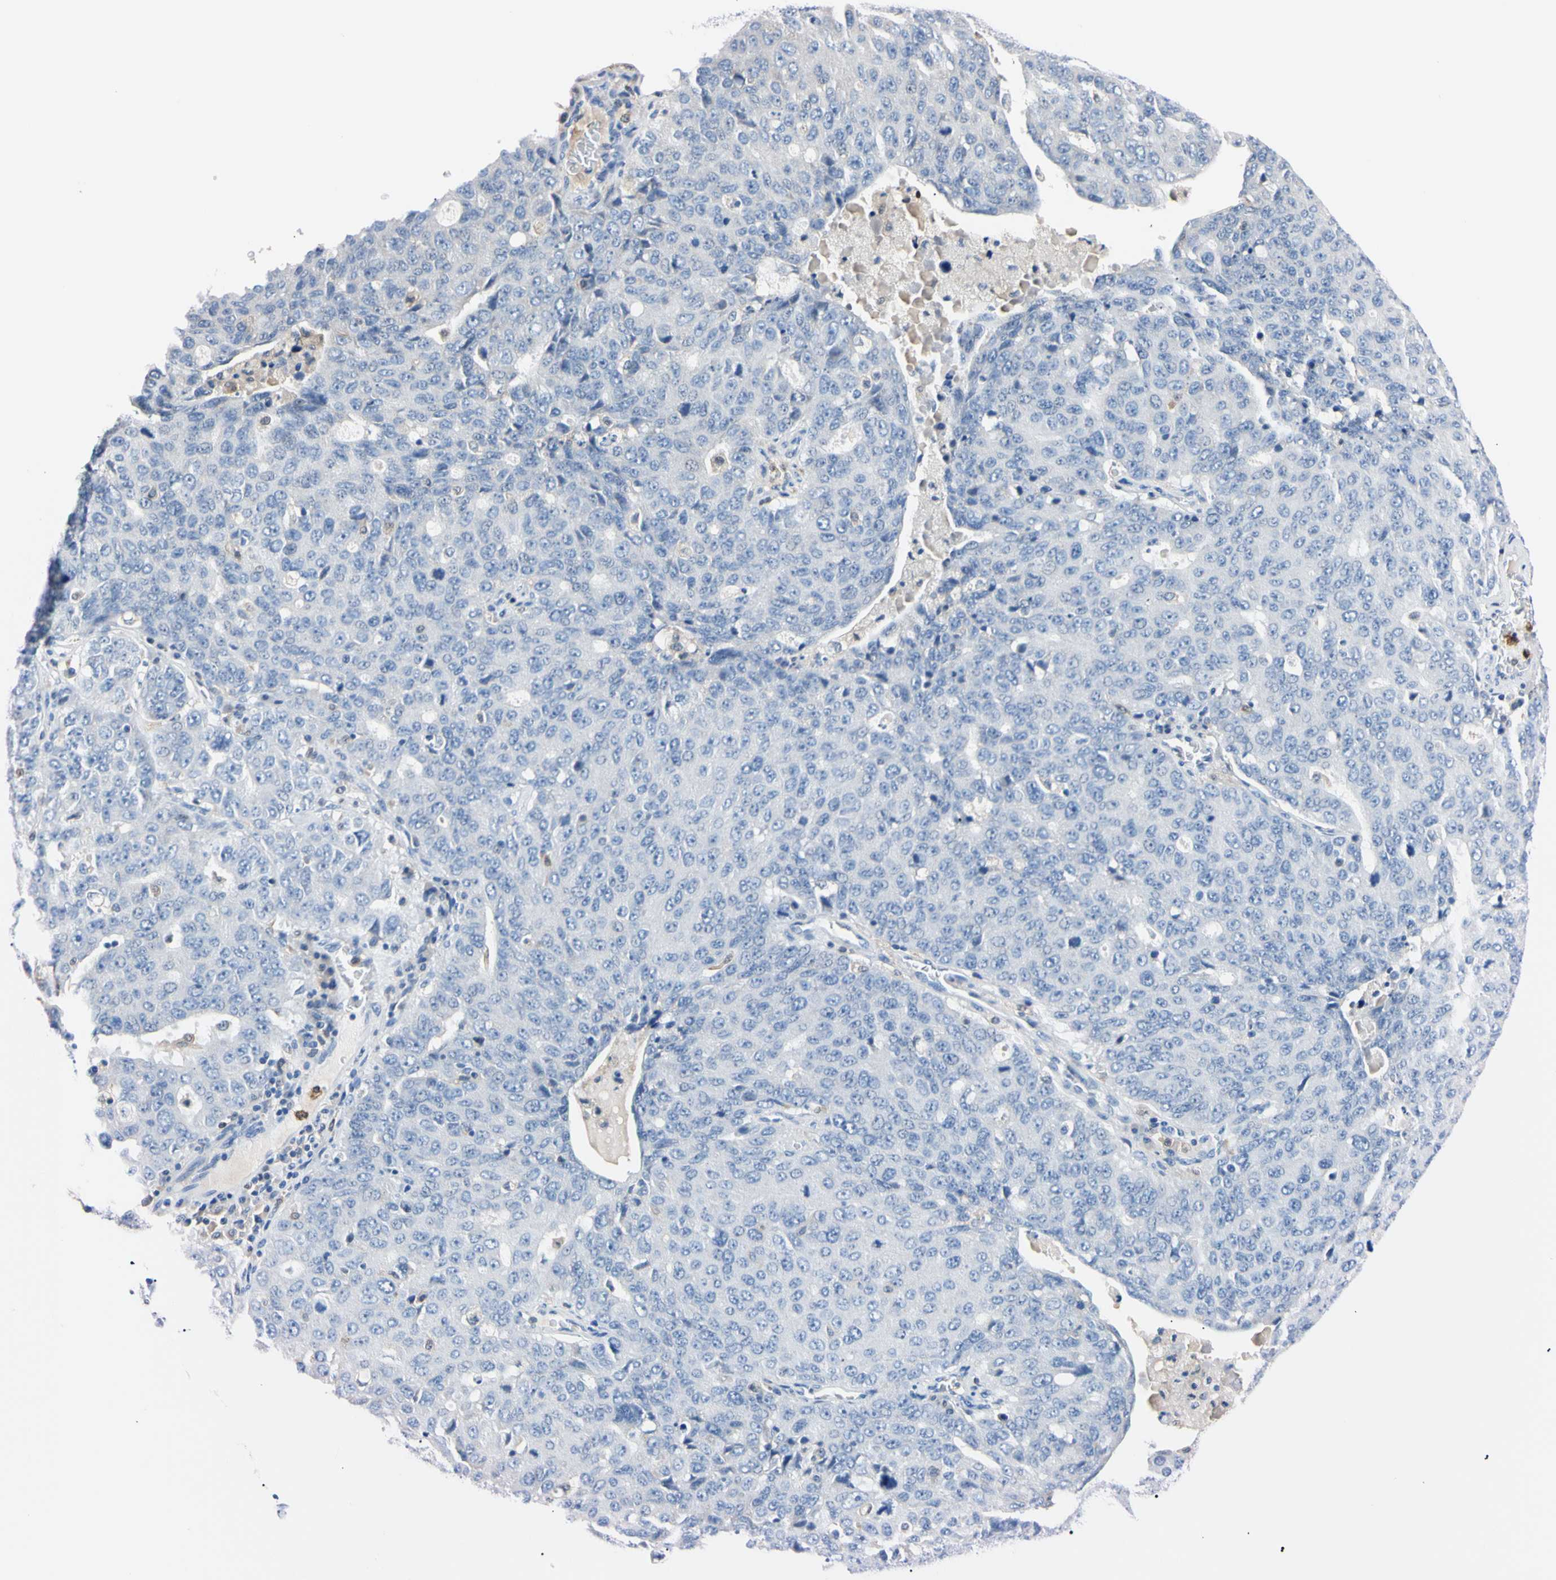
{"staining": {"intensity": "negative", "quantity": "none", "location": "none"}, "tissue": "ovarian cancer", "cell_type": "Tumor cells", "image_type": "cancer", "snomed": [{"axis": "morphology", "description": "Carcinoma, endometroid"}, {"axis": "topography", "description": "Ovary"}], "caption": "IHC of ovarian endometroid carcinoma displays no expression in tumor cells.", "gene": "NCF4", "patient": {"sex": "female", "age": 62}}